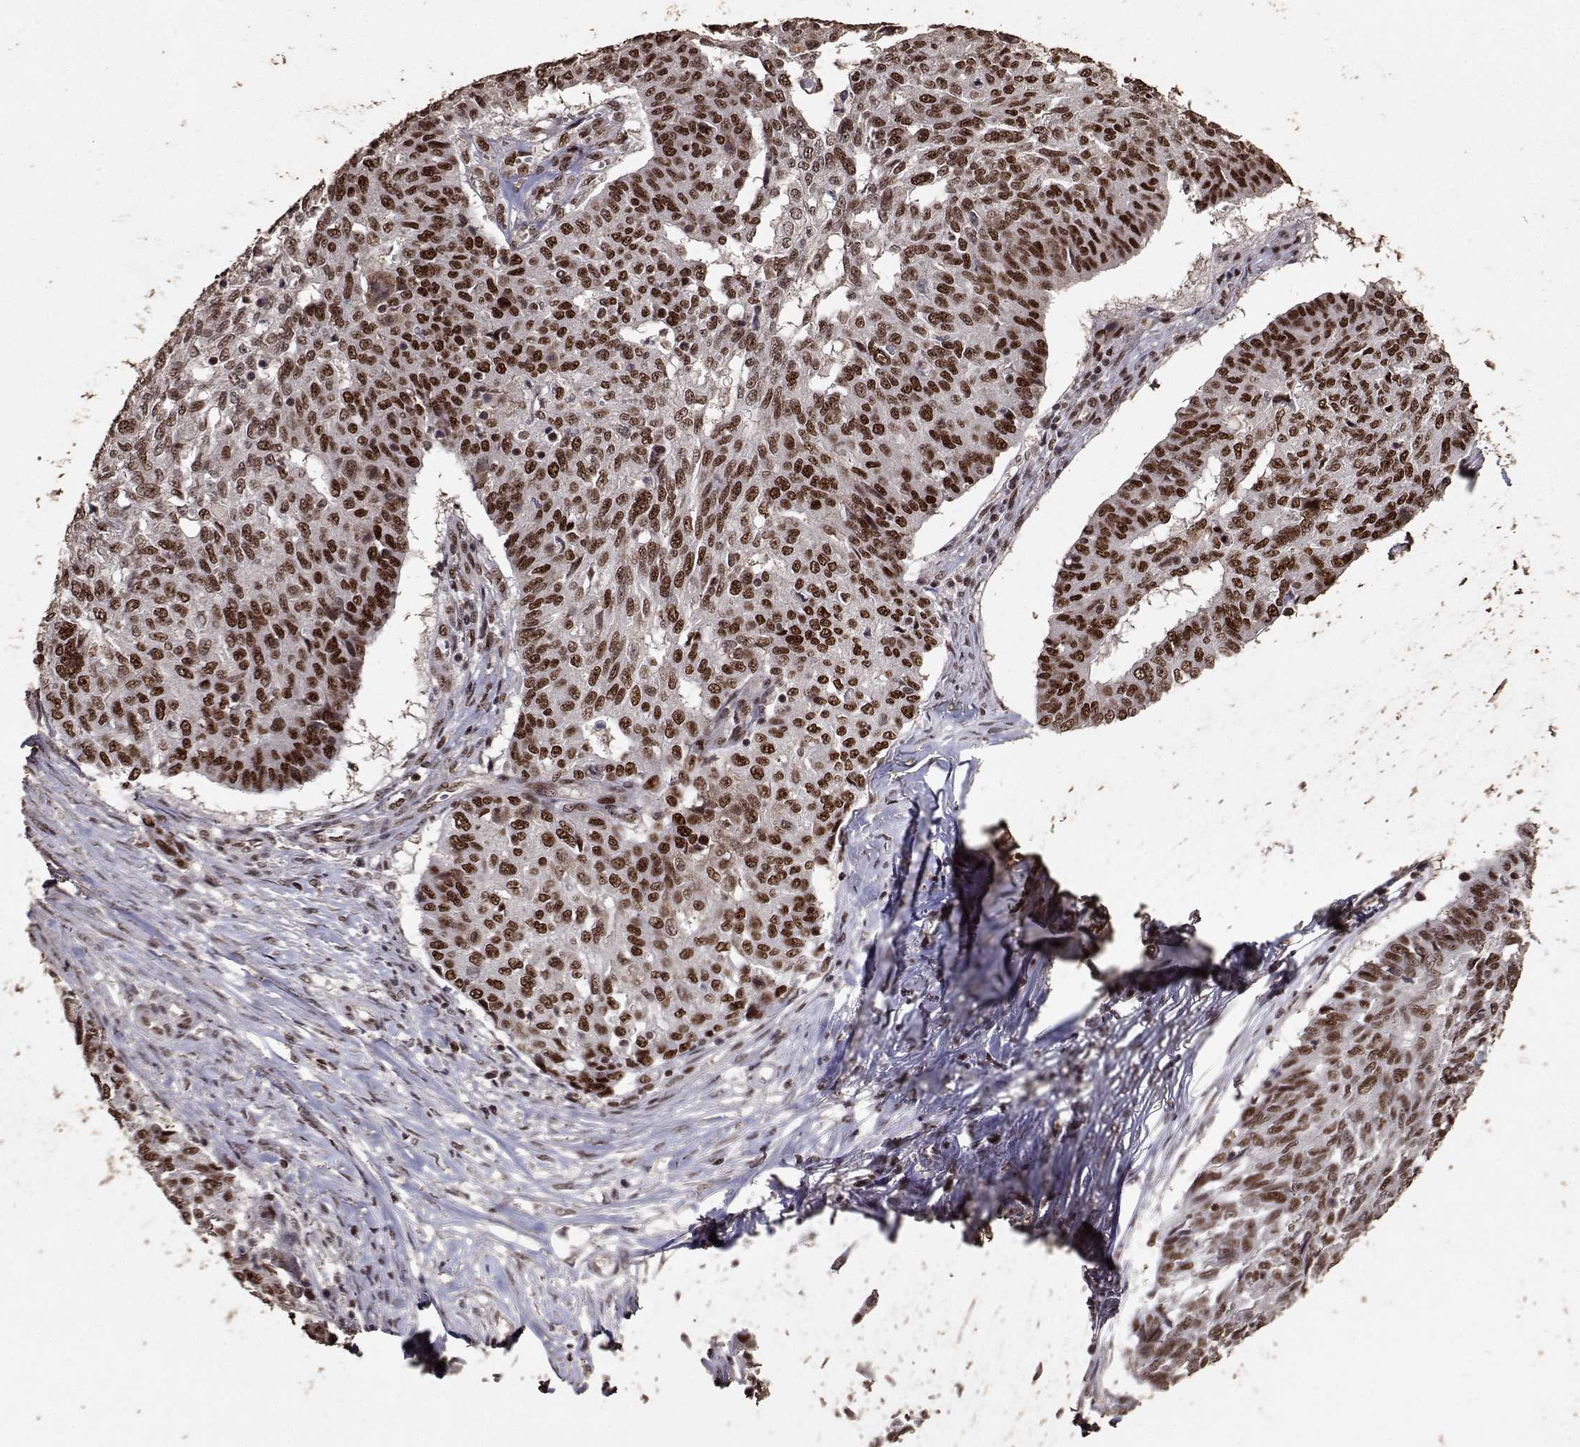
{"staining": {"intensity": "strong", "quantity": ">75%", "location": "nuclear"}, "tissue": "ovarian cancer", "cell_type": "Tumor cells", "image_type": "cancer", "snomed": [{"axis": "morphology", "description": "Cystadenocarcinoma, serous, NOS"}, {"axis": "topography", "description": "Ovary"}], "caption": "IHC of ovarian cancer displays high levels of strong nuclear expression in approximately >75% of tumor cells.", "gene": "TOE1", "patient": {"sex": "female", "age": 67}}